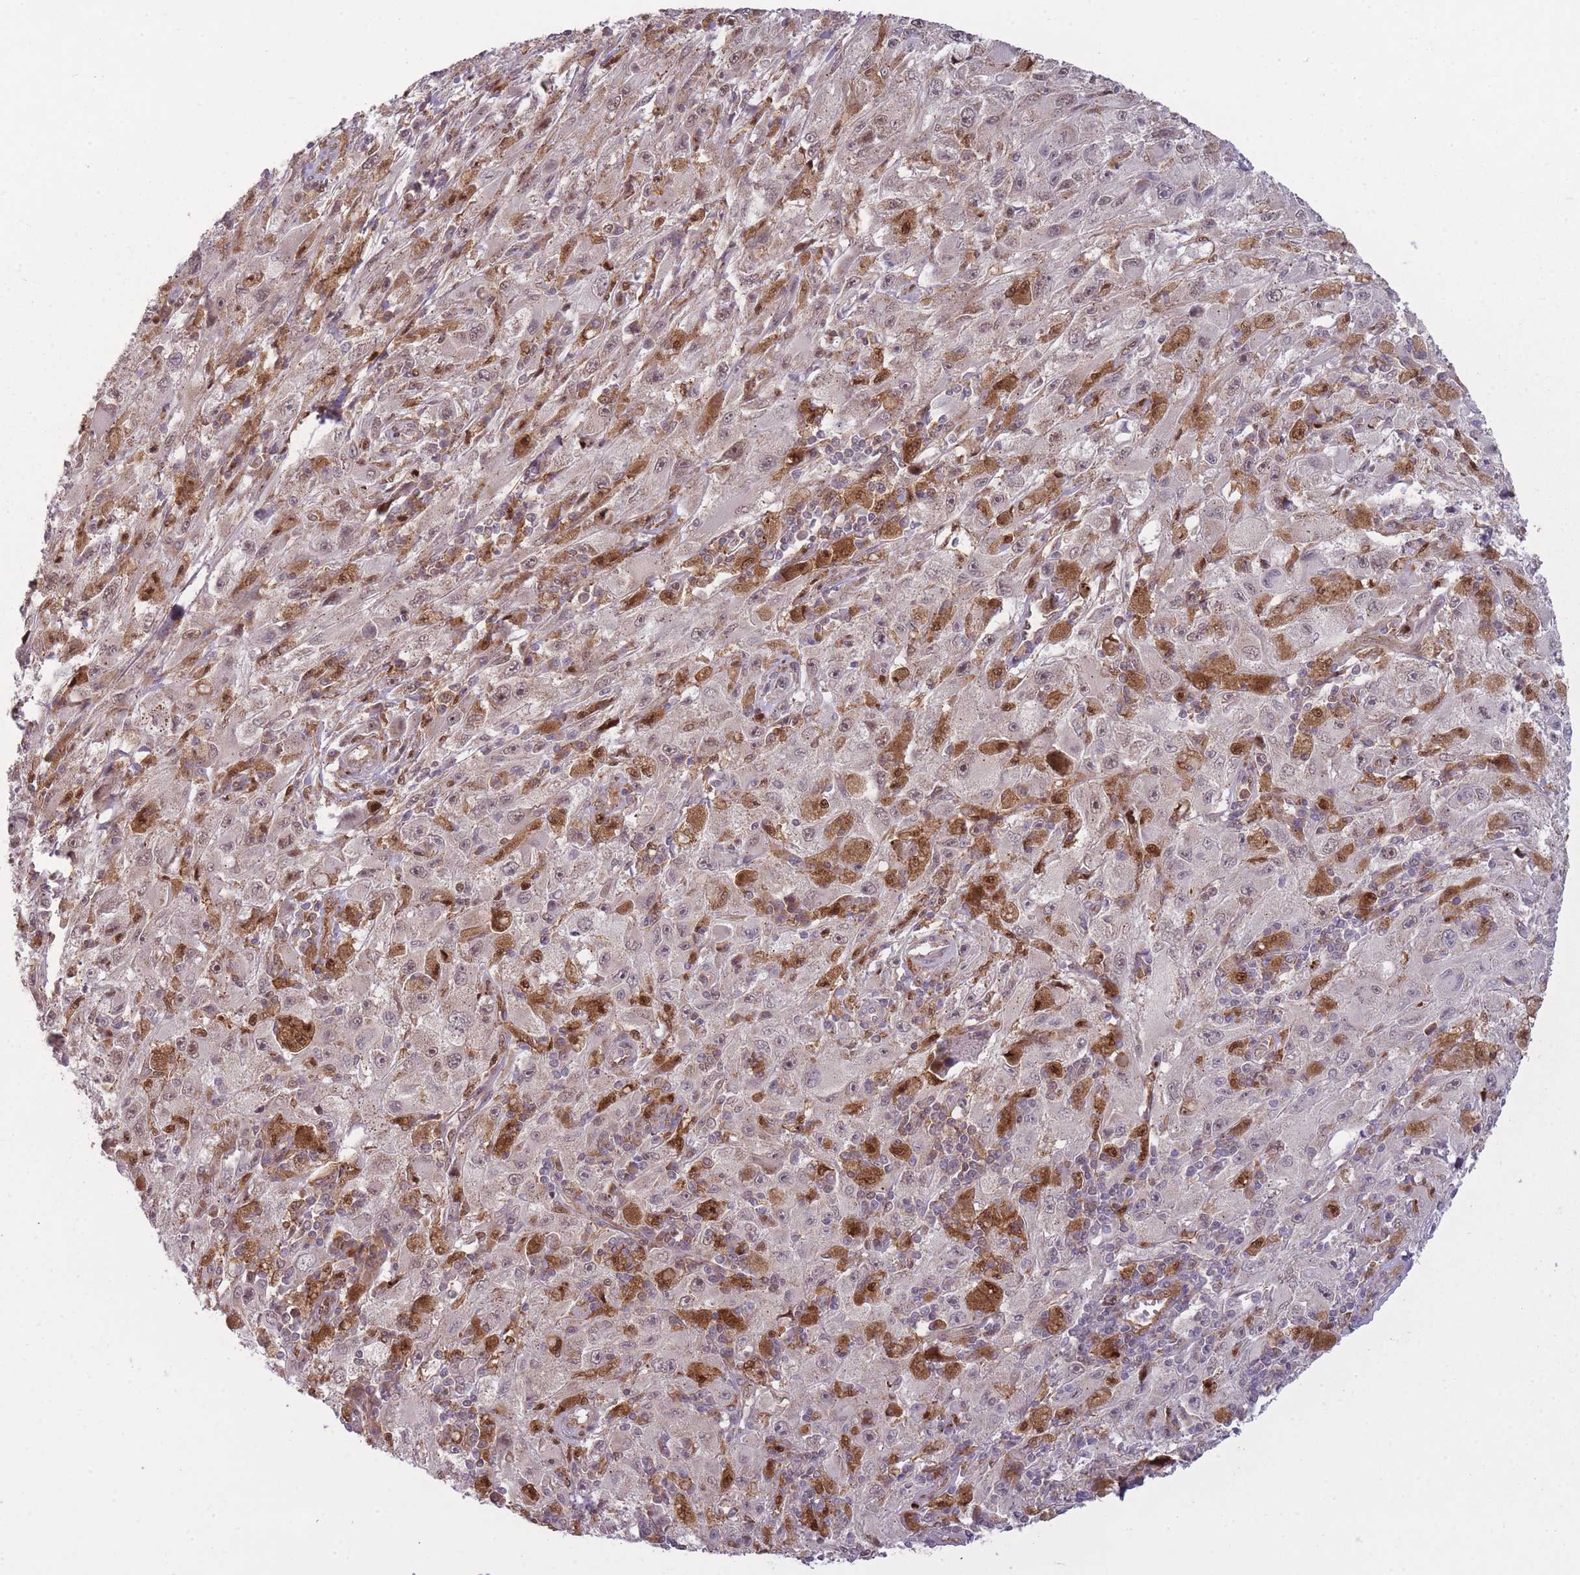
{"staining": {"intensity": "negative", "quantity": "none", "location": "none"}, "tissue": "melanoma", "cell_type": "Tumor cells", "image_type": "cancer", "snomed": [{"axis": "morphology", "description": "Malignant melanoma, Metastatic site"}, {"axis": "topography", "description": "Skin"}], "caption": "This is an IHC image of melanoma. There is no positivity in tumor cells.", "gene": "LGALS9", "patient": {"sex": "male", "age": 53}}